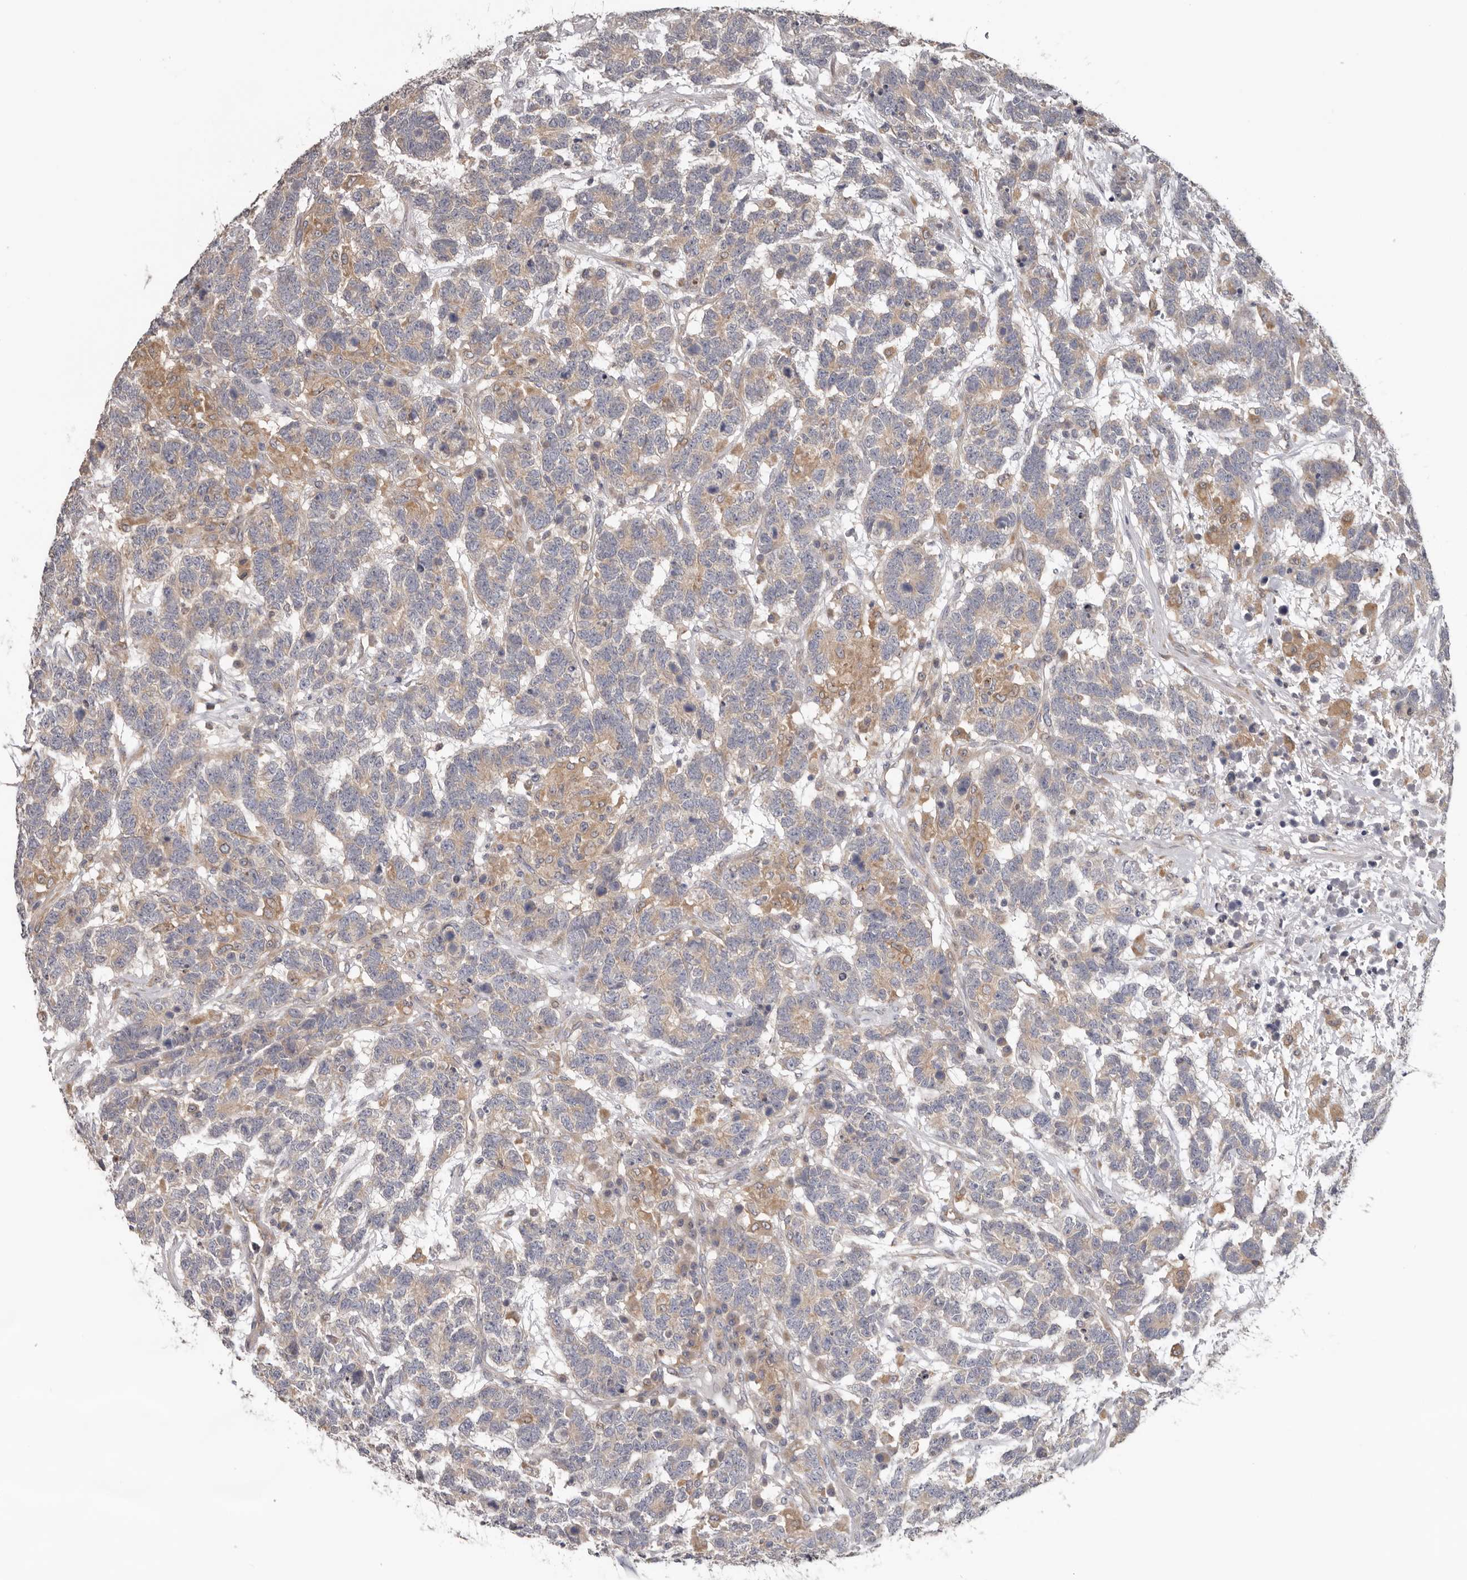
{"staining": {"intensity": "moderate", "quantity": "<25%", "location": "cytoplasmic/membranous"}, "tissue": "testis cancer", "cell_type": "Tumor cells", "image_type": "cancer", "snomed": [{"axis": "morphology", "description": "Carcinoma, Embryonal, NOS"}, {"axis": "topography", "description": "Testis"}], "caption": "Protein expression analysis of human testis cancer reveals moderate cytoplasmic/membranous staining in about <25% of tumor cells. (DAB (3,3'-diaminobenzidine) IHC, brown staining for protein, blue staining for nuclei).", "gene": "HINT3", "patient": {"sex": "male", "age": 26}}